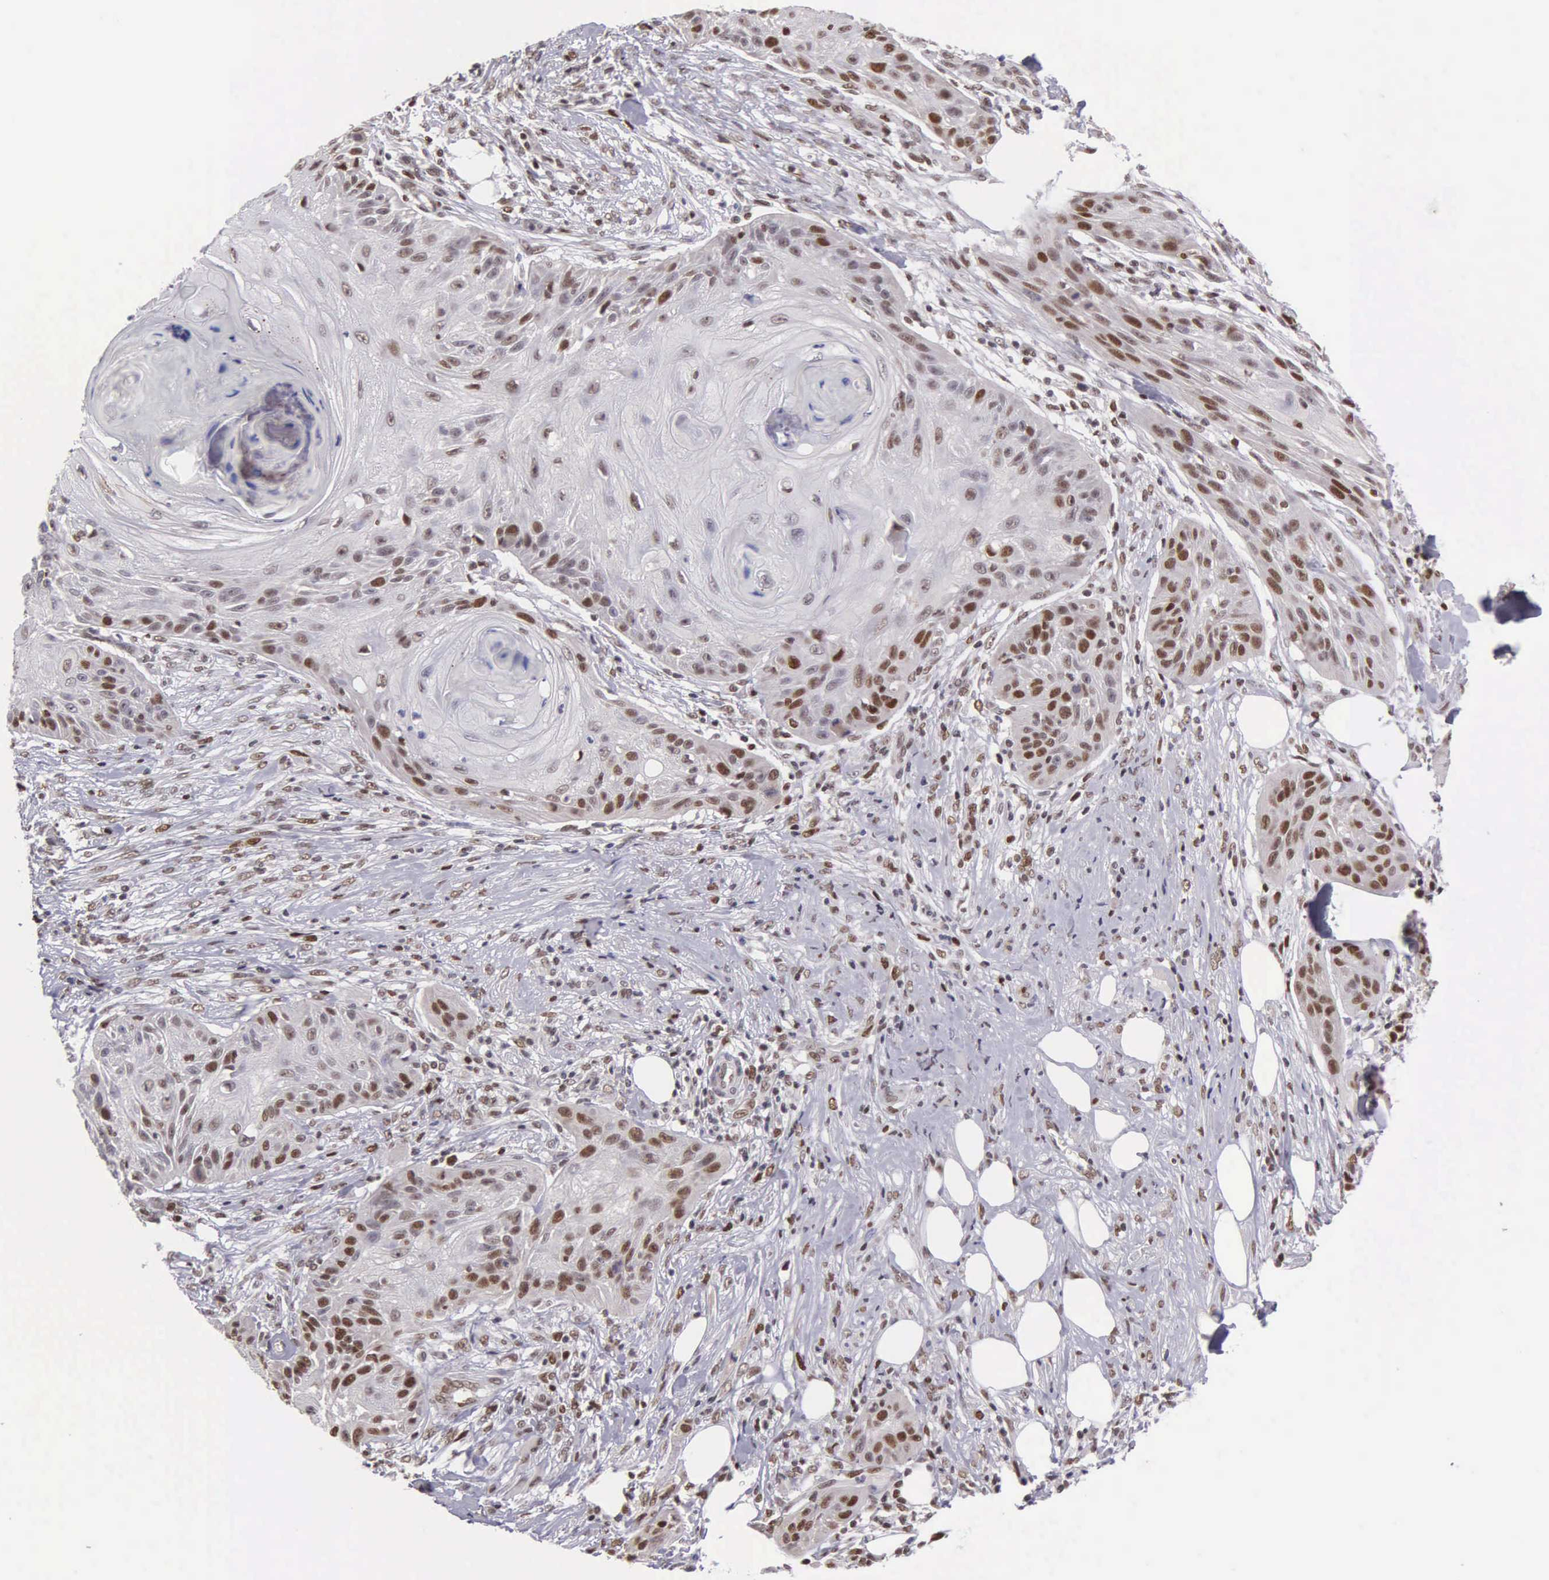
{"staining": {"intensity": "moderate", "quantity": "25%-75%", "location": "nuclear"}, "tissue": "skin cancer", "cell_type": "Tumor cells", "image_type": "cancer", "snomed": [{"axis": "morphology", "description": "Squamous cell carcinoma, NOS"}, {"axis": "topography", "description": "Skin"}], "caption": "This photomicrograph displays immunohistochemistry staining of human skin squamous cell carcinoma, with medium moderate nuclear positivity in about 25%-75% of tumor cells.", "gene": "UBR7", "patient": {"sex": "female", "age": 88}}